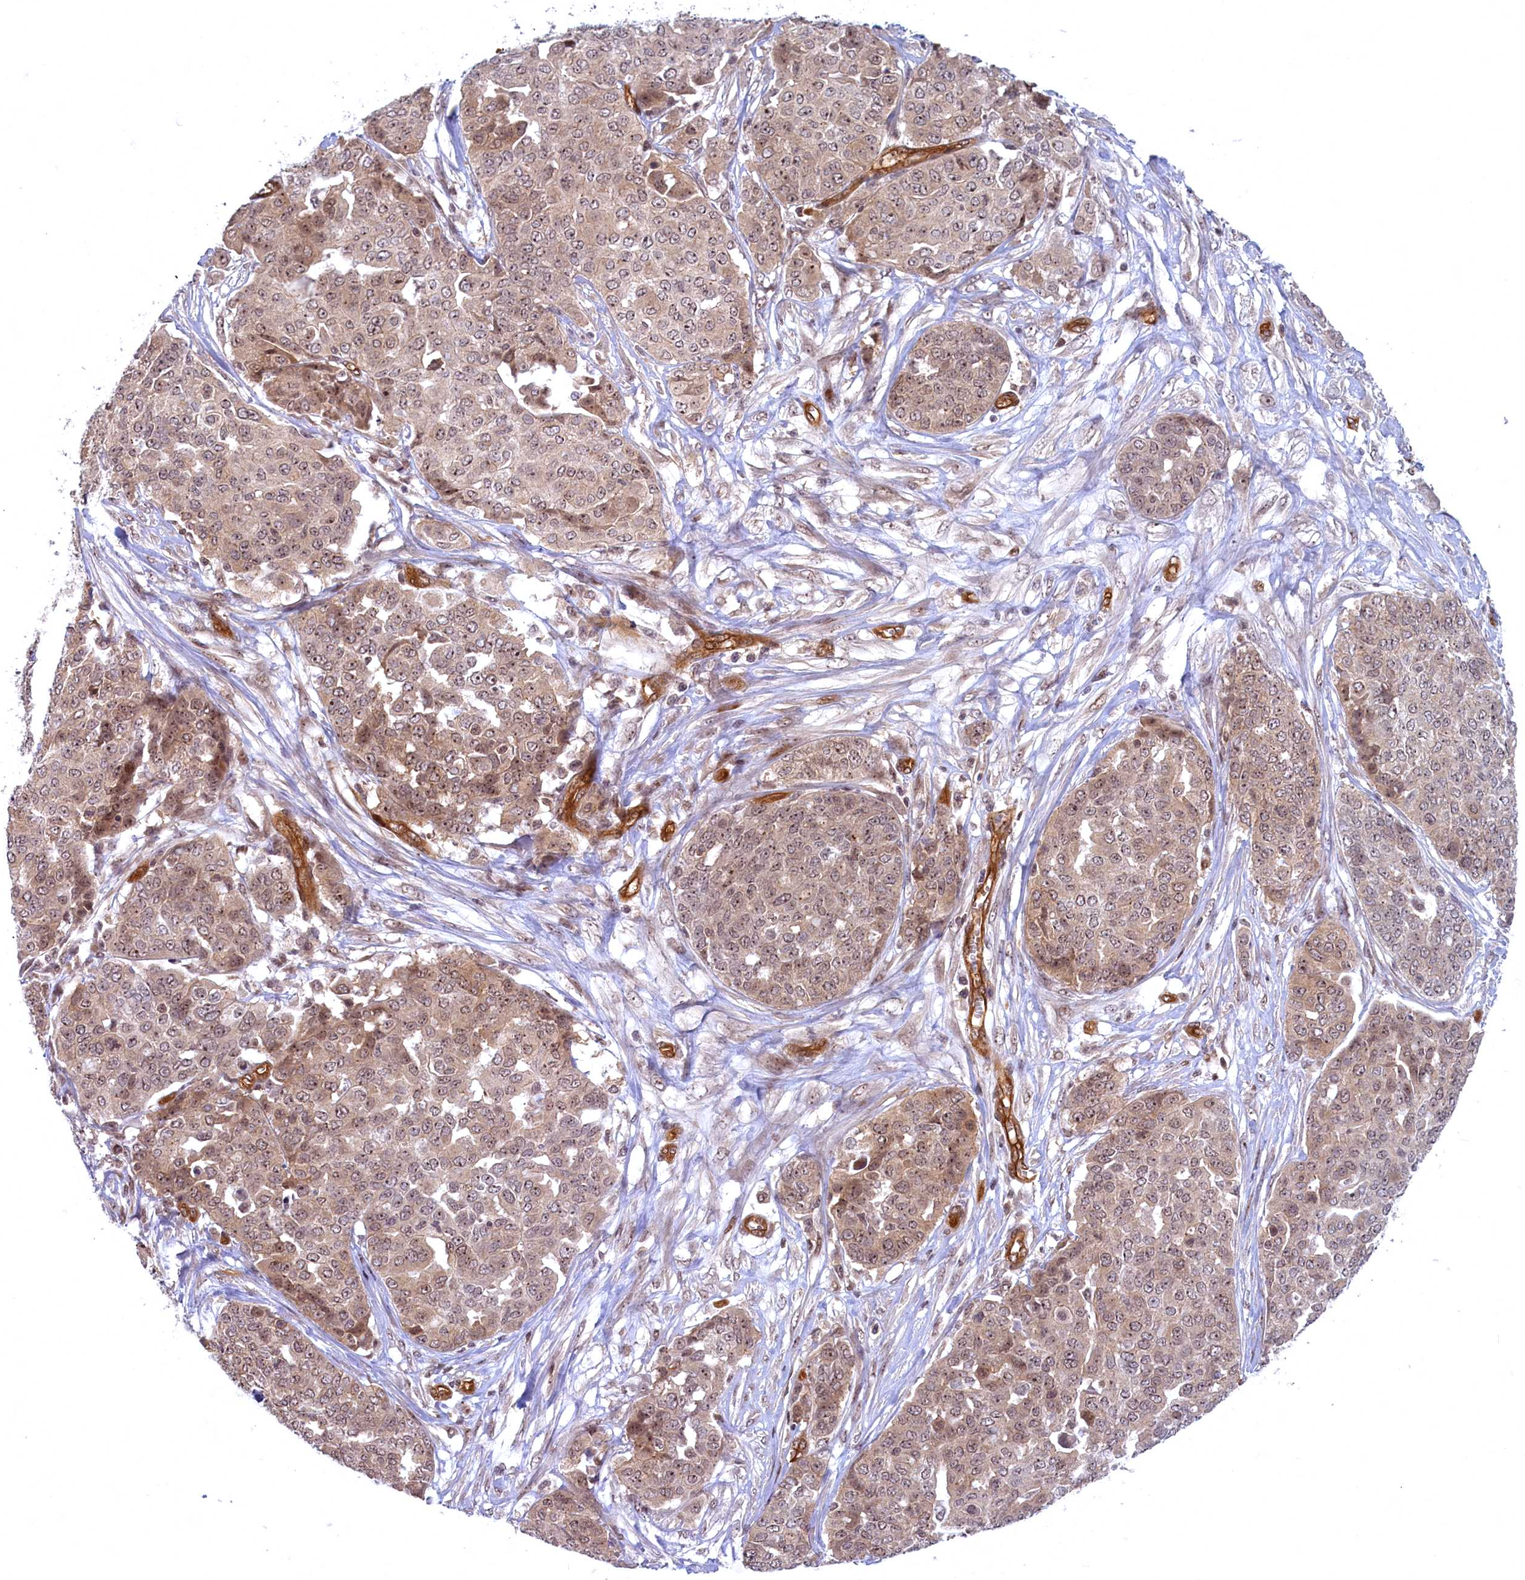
{"staining": {"intensity": "weak", "quantity": ">75%", "location": "cytoplasmic/membranous,nuclear"}, "tissue": "ovarian cancer", "cell_type": "Tumor cells", "image_type": "cancer", "snomed": [{"axis": "morphology", "description": "Cystadenocarcinoma, serous, NOS"}, {"axis": "topography", "description": "Soft tissue"}, {"axis": "topography", "description": "Ovary"}], "caption": "Immunohistochemical staining of human ovarian cancer reveals low levels of weak cytoplasmic/membranous and nuclear protein expression in about >75% of tumor cells.", "gene": "SNRK", "patient": {"sex": "female", "age": 57}}